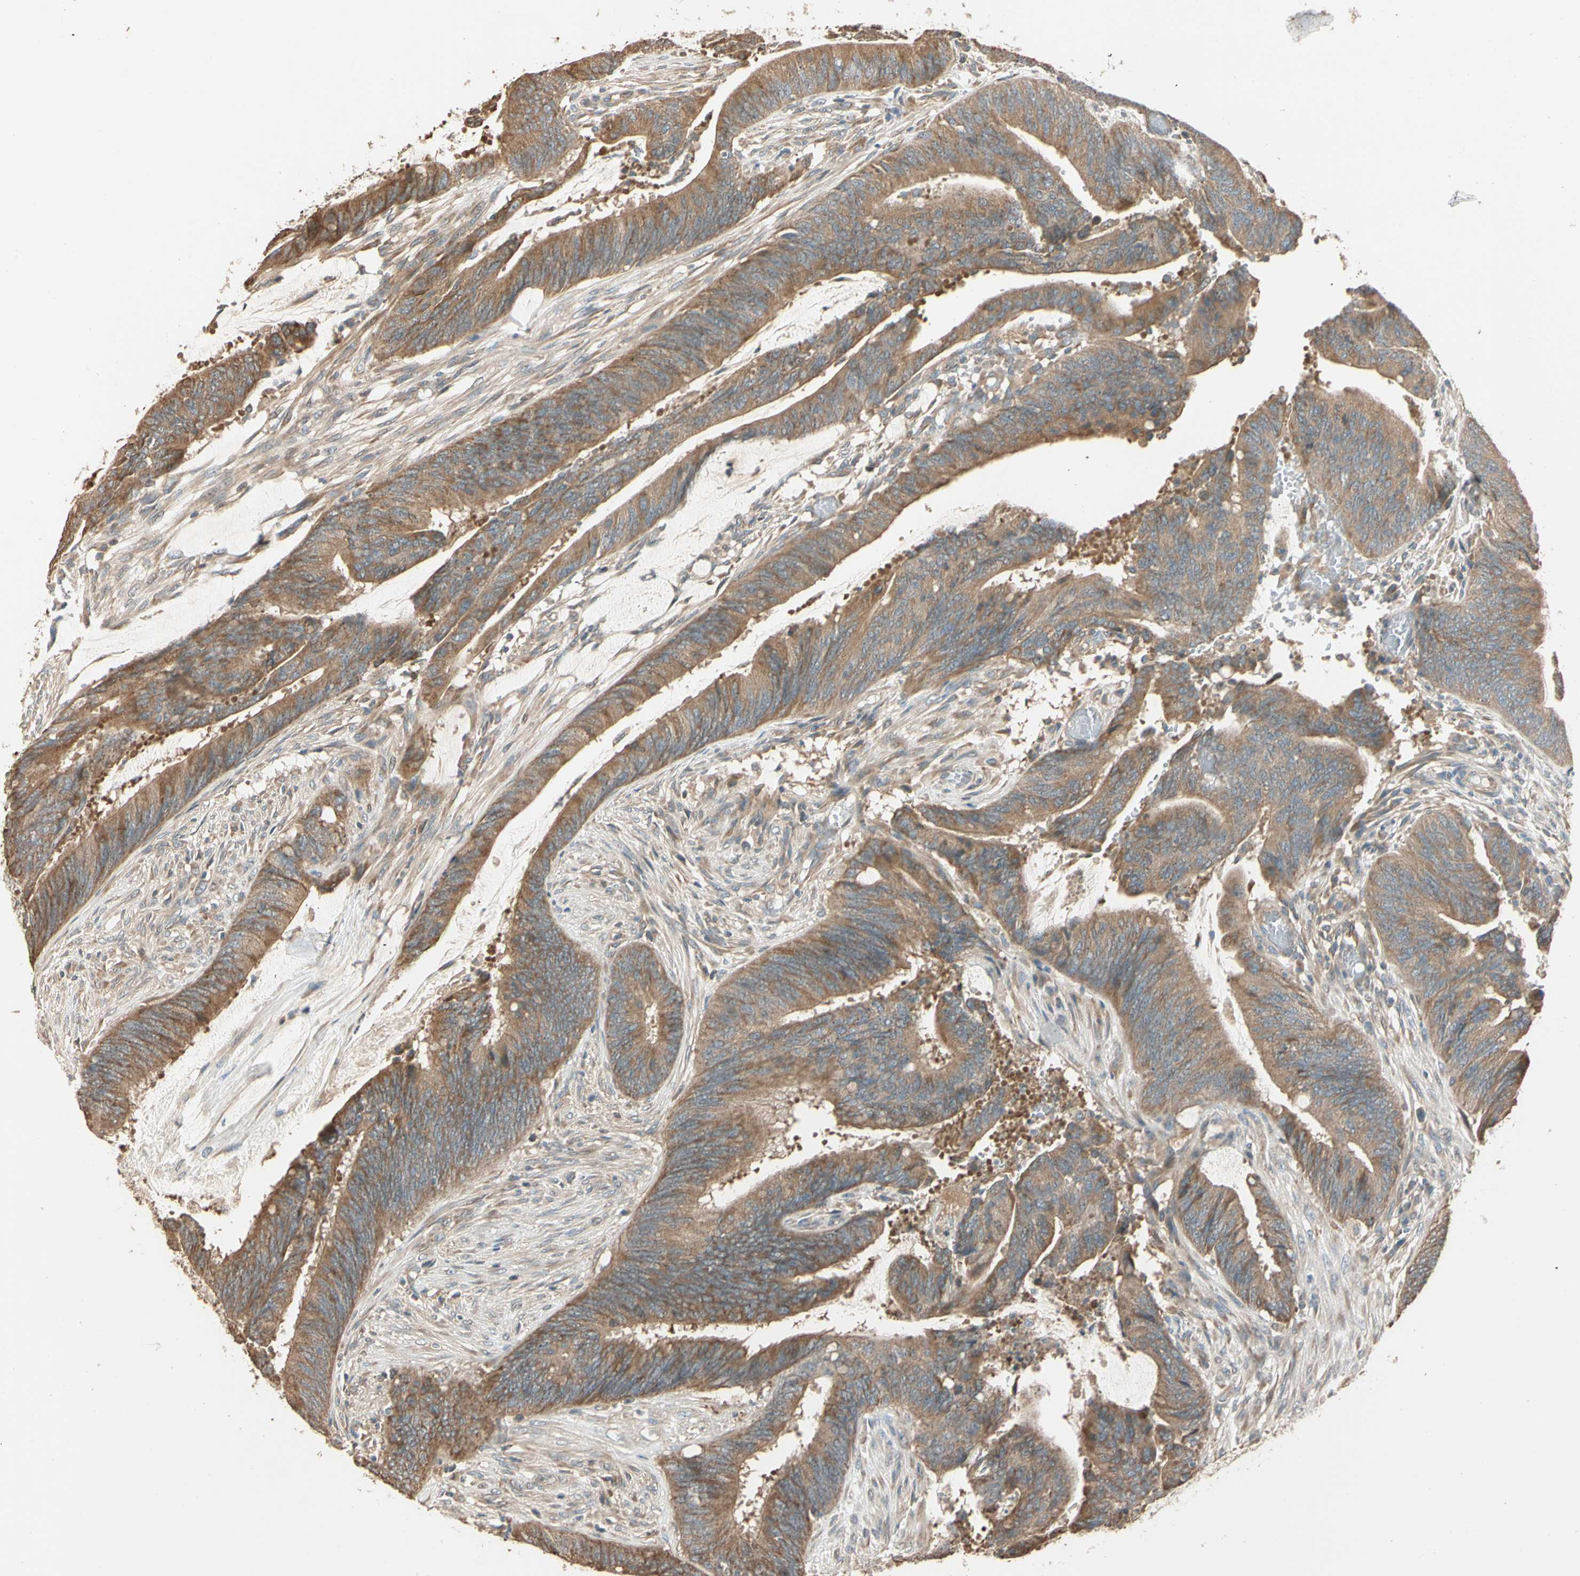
{"staining": {"intensity": "moderate", "quantity": ">75%", "location": "cytoplasmic/membranous"}, "tissue": "colorectal cancer", "cell_type": "Tumor cells", "image_type": "cancer", "snomed": [{"axis": "morphology", "description": "Adenocarcinoma, NOS"}, {"axis": "topography", "description": "Rectum"}], "caption": "This is a histology image of immunohistochemistry (IHC) staining of colorectal adenocarcinoma, which shows moderate staining in the cytoplasmic/membranous of tumor cells.", "gene": "TNFRSF21", "patient": {"sex": "female", "age": 66}}